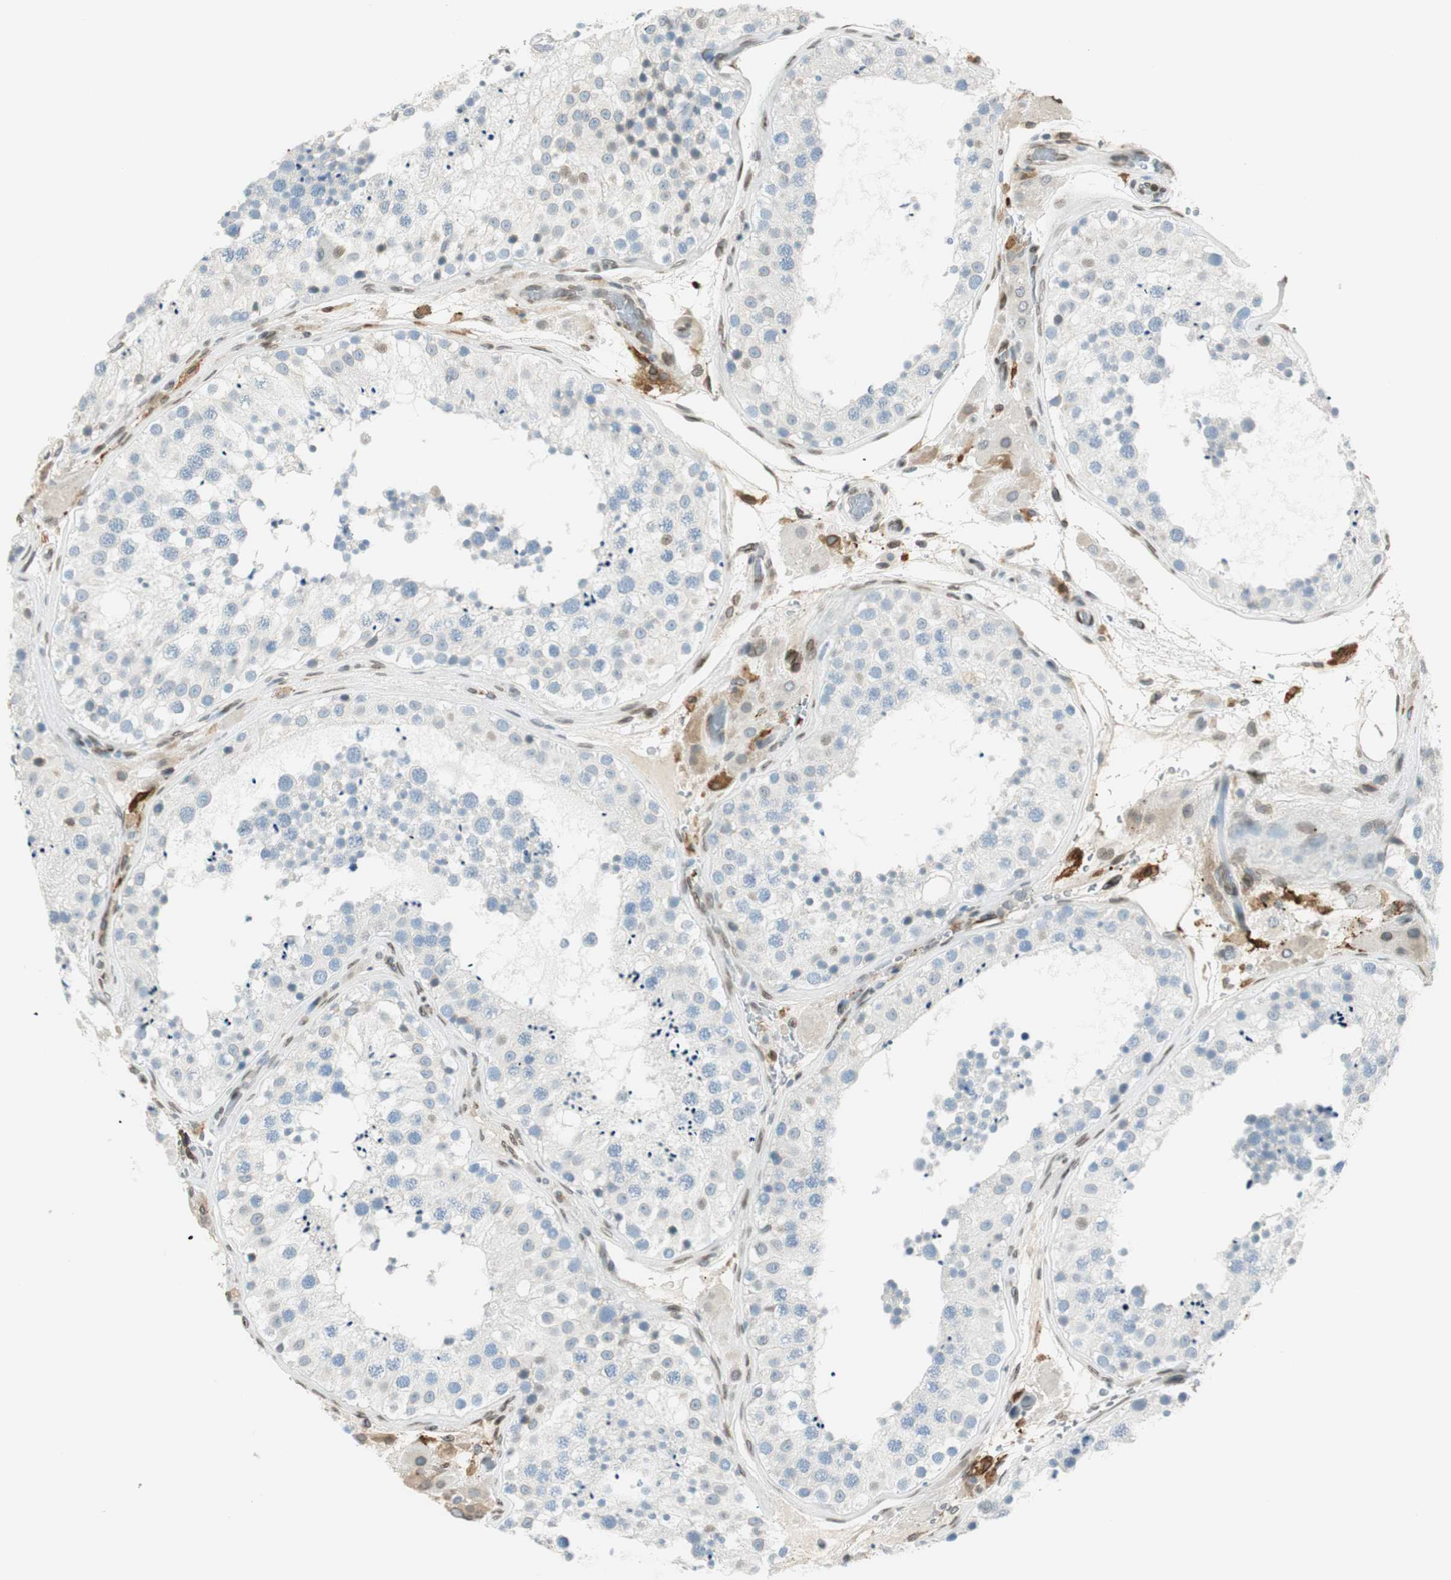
{"staining": {"intensity": "negative", "quantity": "none", "location": "none"}, "tissue": "testis", "cell_type": "Cells in seminiferous ducts", "image_type": "normal", "snomed": [{"axis": "morphology", "description": "Normal tissue, NOS"}, {"axis": "topography", "description": "Testis"}], "caption": "A high-resolution image shows immunohistochemistry (IHC) staining of unremarkable testis, which exhibits no significant positivity in cells in seminiferous ducts.", "gene": "TMEM260", "patient": {"sex": "male", "age": 26}}